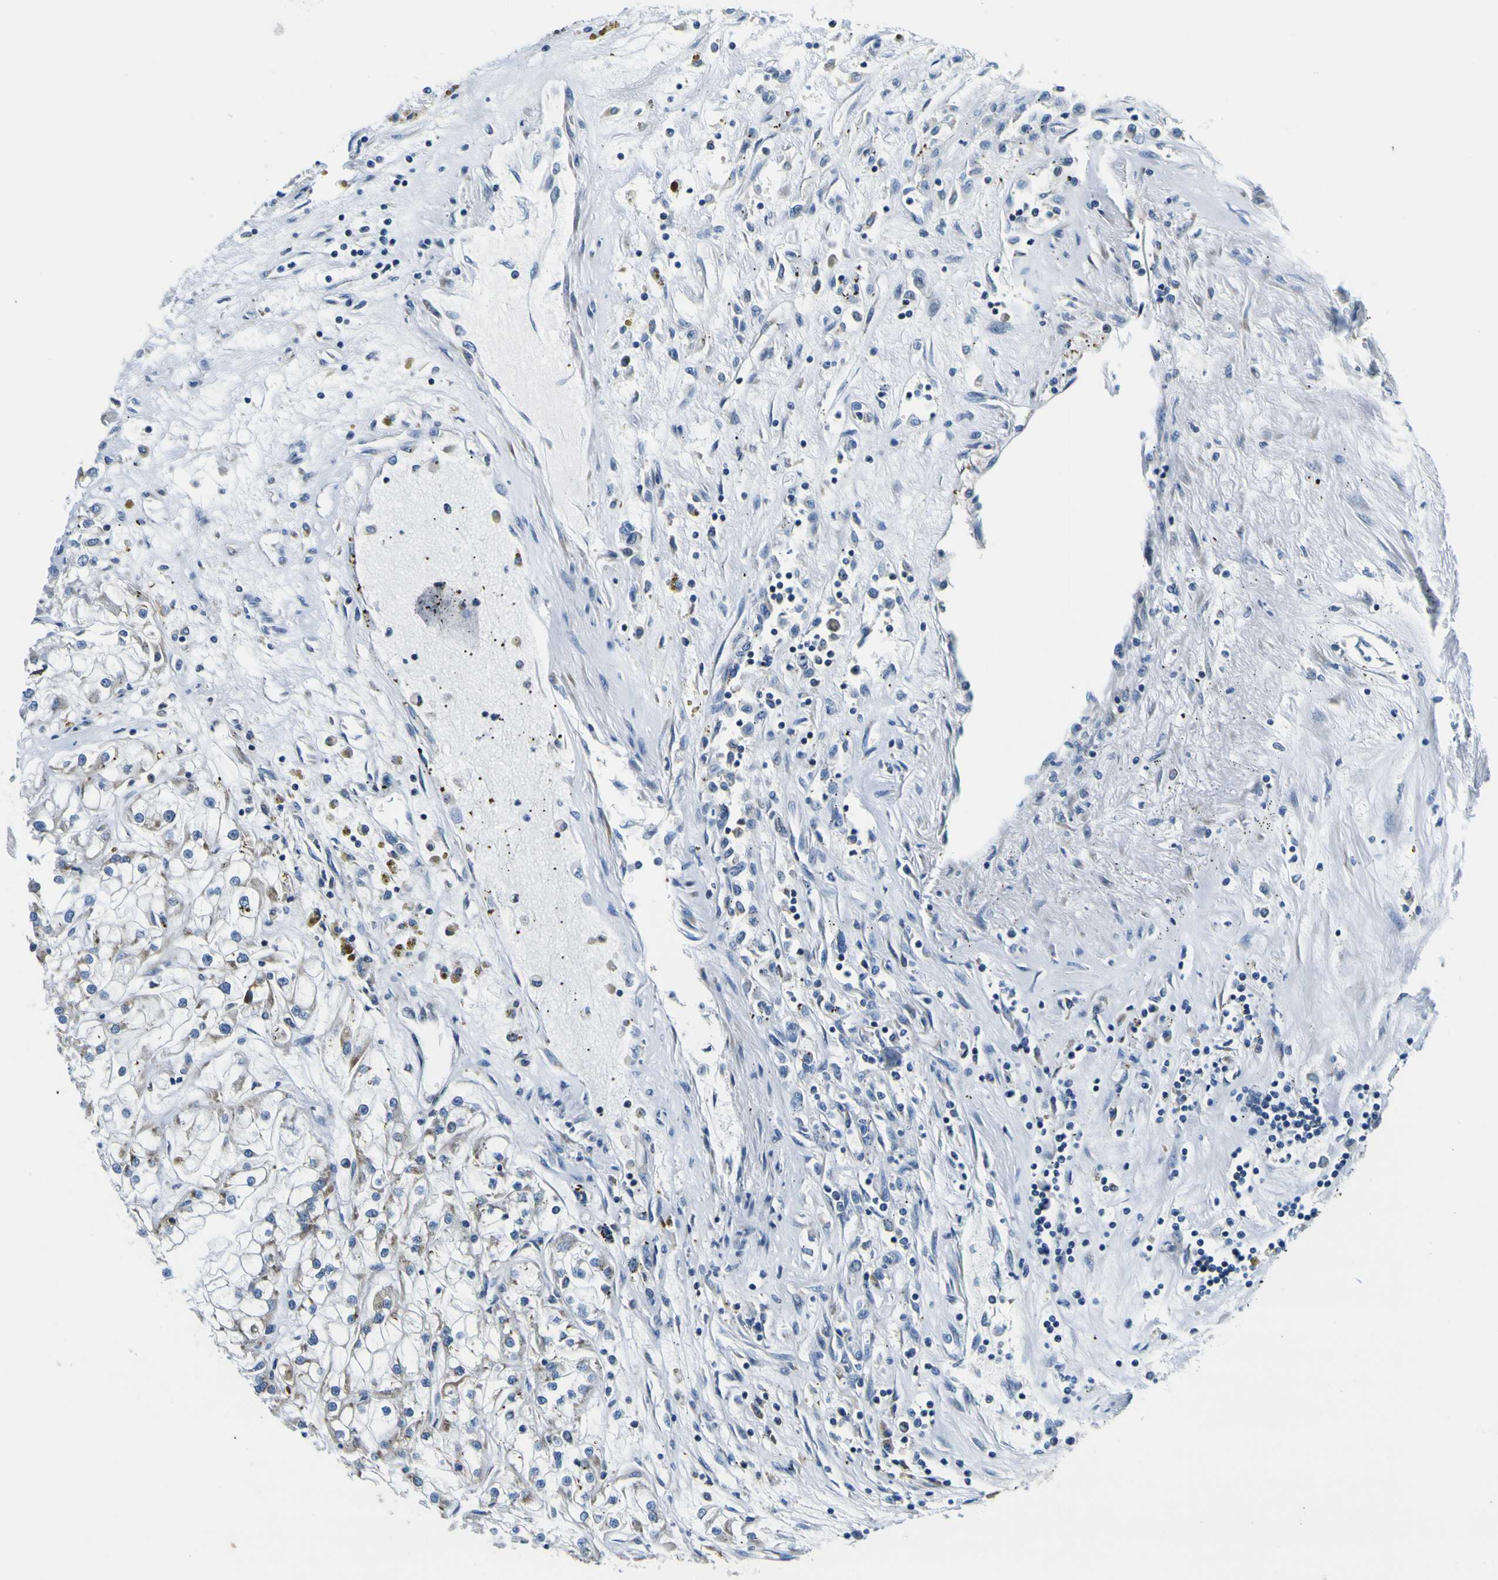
{"staining": {"intensity": "negative", "quantity": "none", "location": "none"}, "tissue": "renal cancer", "cell_type": "Tumor cells", "image_type": "cancer", "snomed": [{"axis": "morphology", "description": "Adenocarcinoma, NOS"}, {"axis": "topography", "description": "Kidney"}], "caption": "Human adenocarcinoma (renal) stained for a protein using IHC shows no expression in tumor cells.", "gene": "NLRP3", "patient": {"sex": "female", "age": 52}}